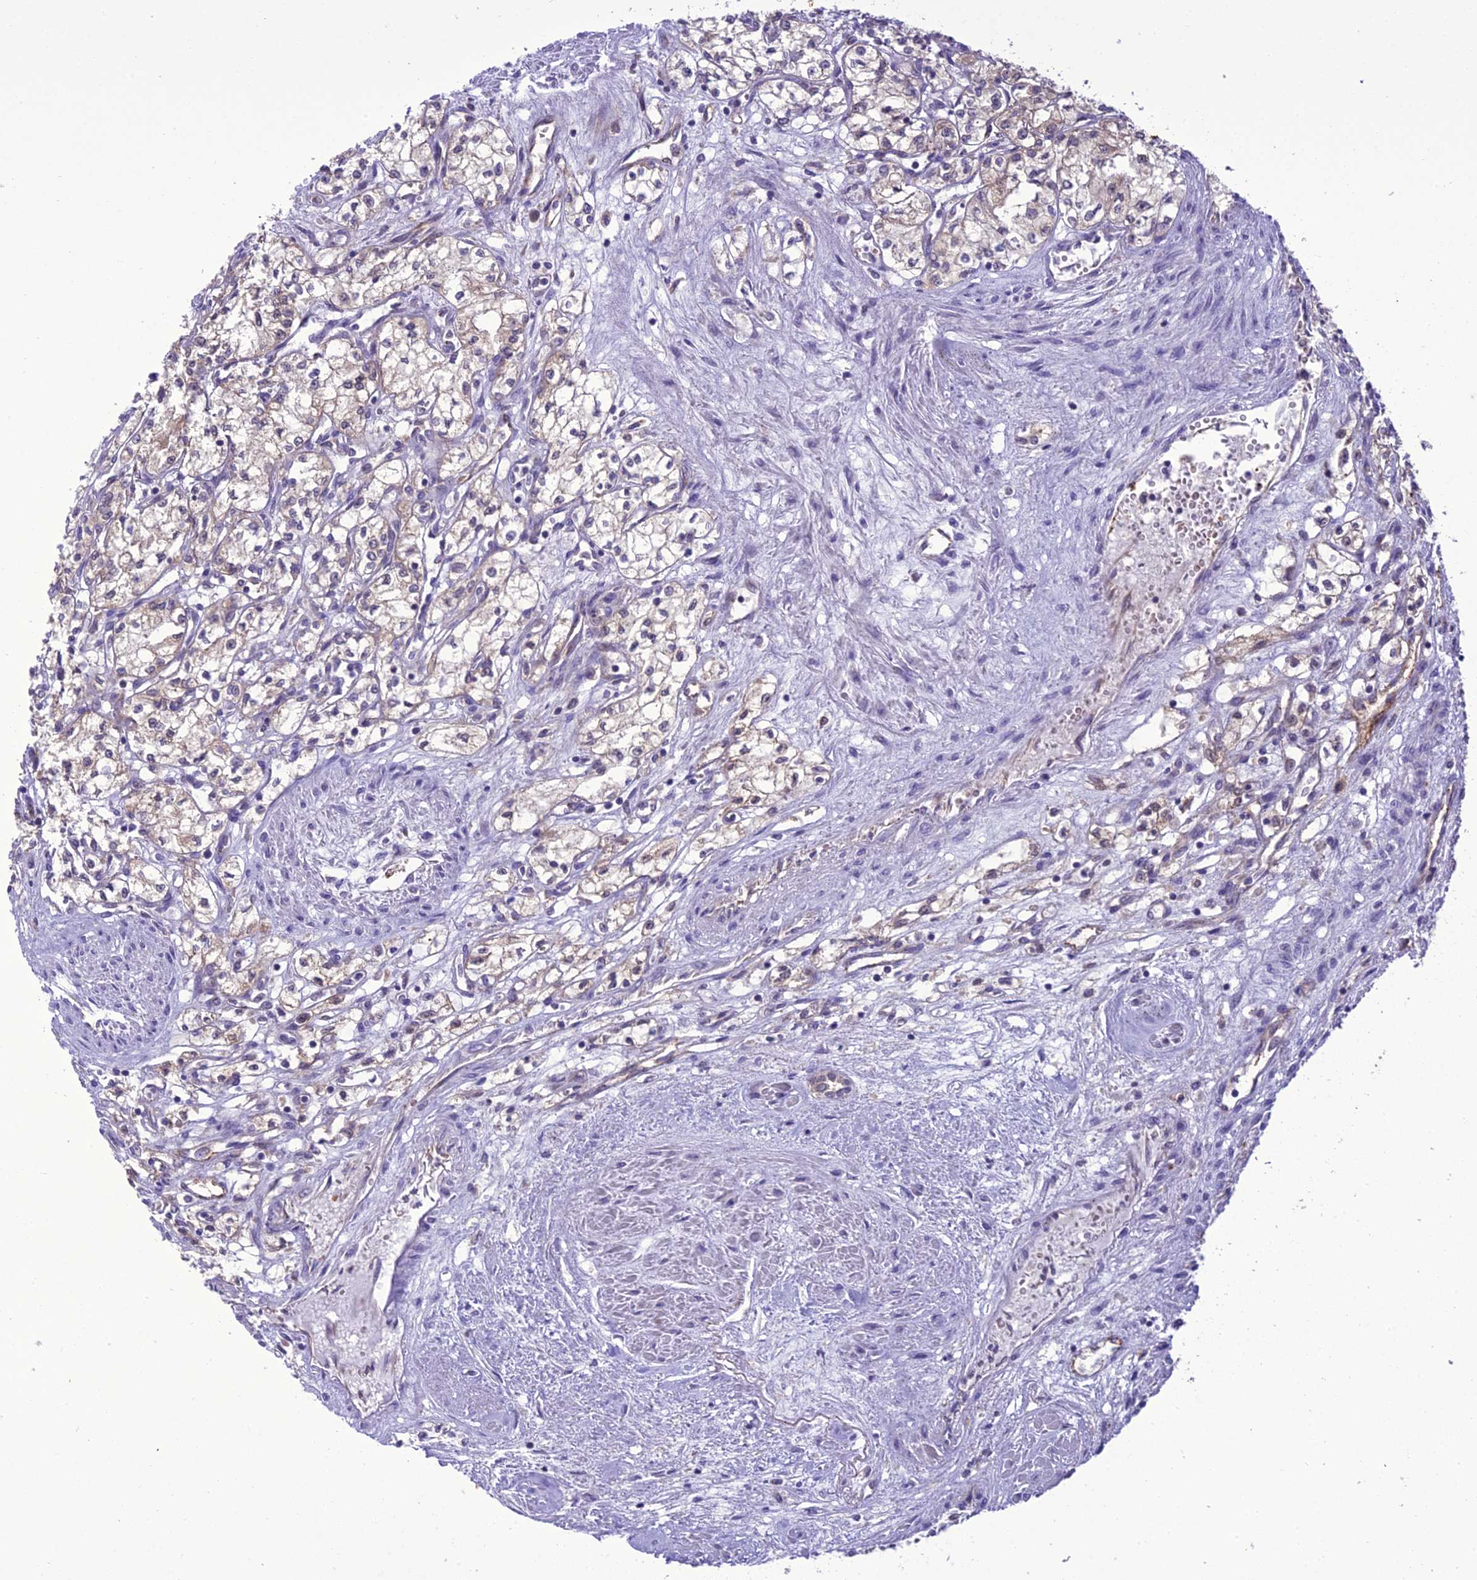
{"staining": {"intensity": "moderate", "quantity": "25%-75%", "location": "cytoplasmic/membranous"}, "tissue": "renal cancer", "cell_type": "Tumor cells", "image_type": "cancer", "snomed": [{"axis": "morphology", "description": "Adenocarcinoma, NOS"}, {"axis": "topography", "description": "Kidney"}], "caption": "Human renal cancer stained with a brown dye displays moderate cytoplasmic/membranous positive expression in about 25%-75% of tumor cells.", "gene": "BORCS6", "patient": {"sex": "male", "age": 59}}